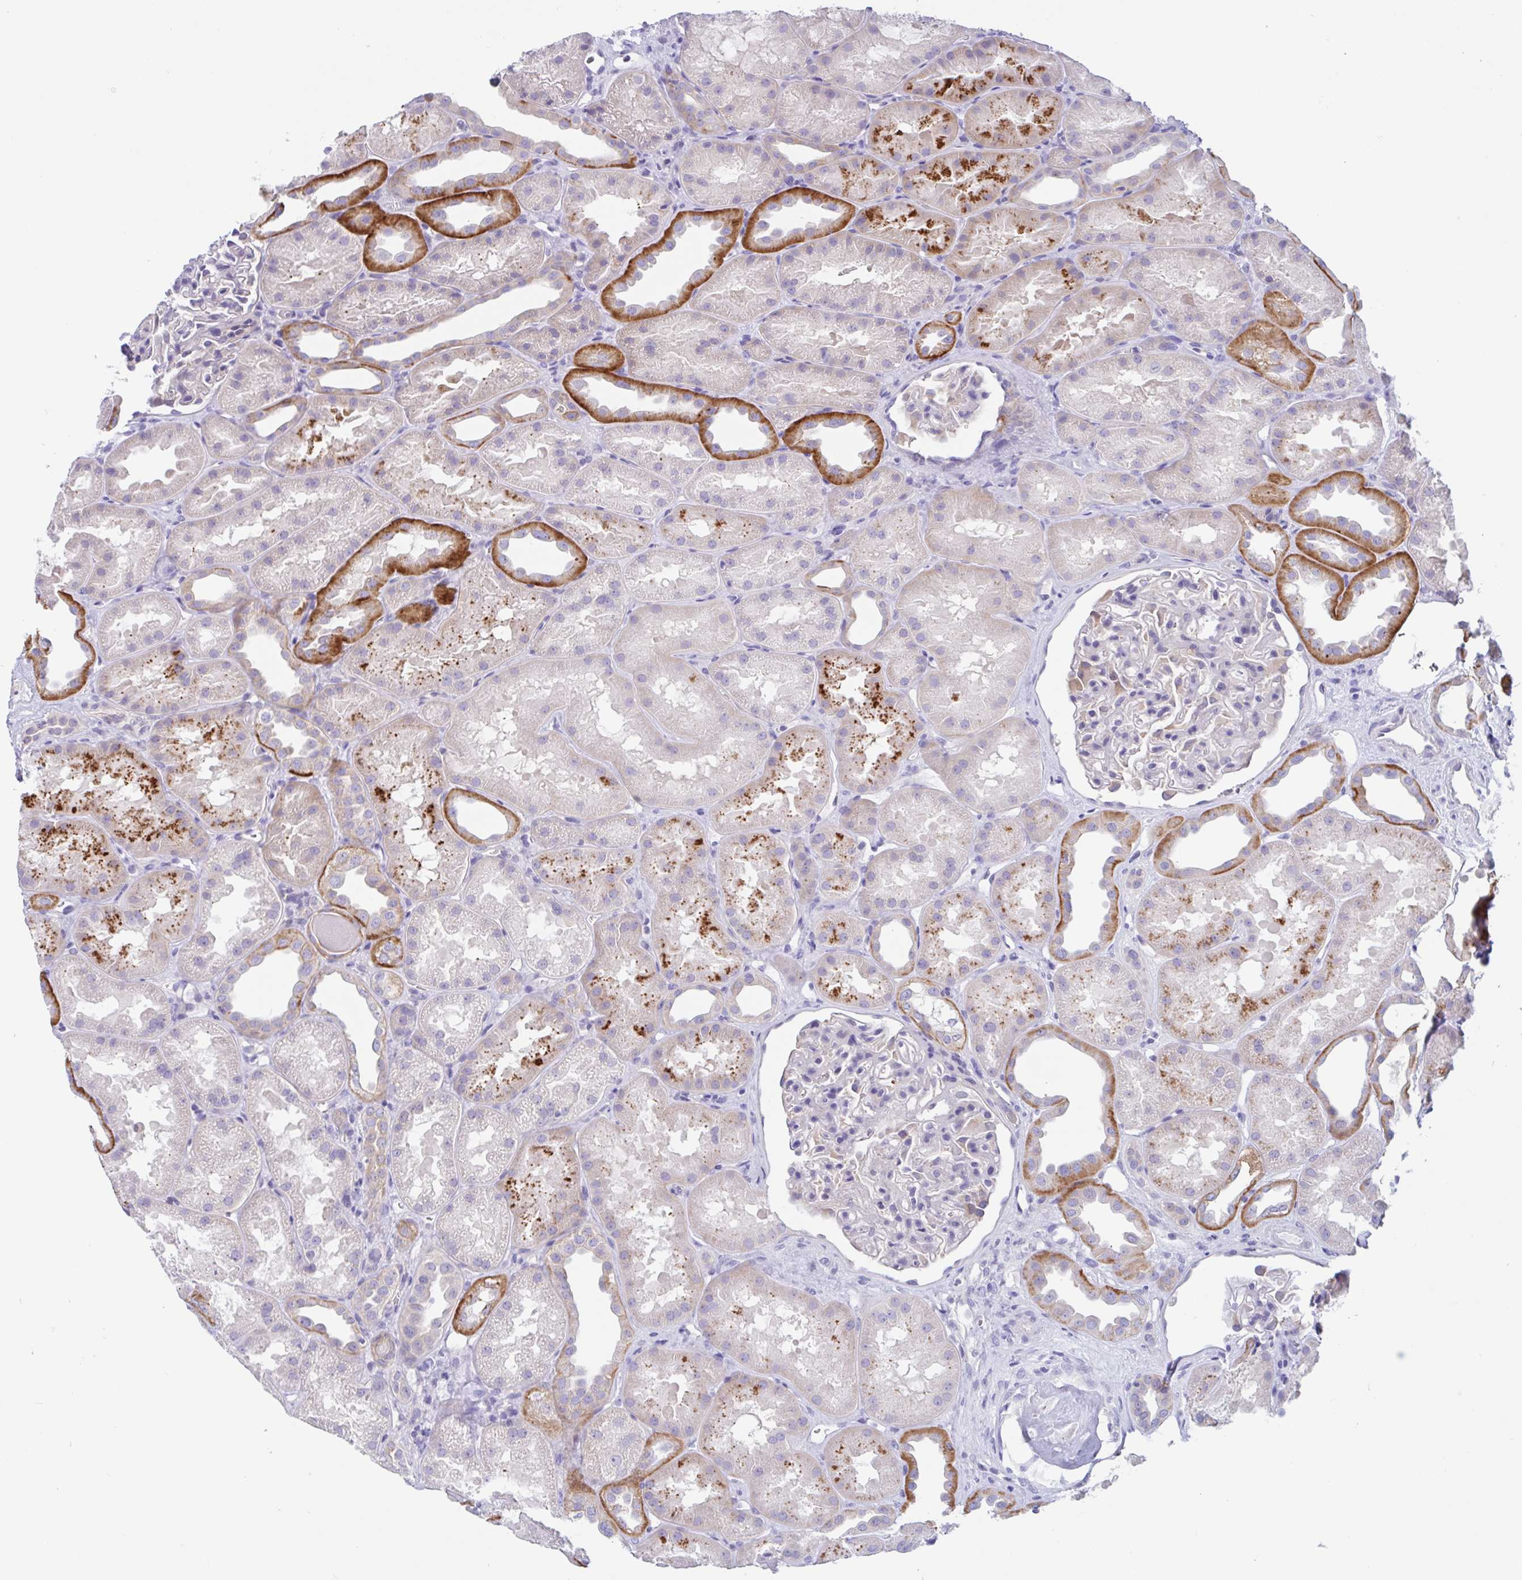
{"staining": {"intensity": "negative", "quantity": "none", "location": "none"}, "tissue": "kidney", "cell_type": "Cells in glomeruli", "image_type": "normal", "snomed": [{"axis": "morphology", "description": "Normal tissue, NOS"}, {"axis": "topography", "description": "Kidney"}], "caption": "High power microscopy photomicrograph of an immunohistochemistry histopathology image of normal kidney, revealing no significant expression in cells in glomeruli.", "gene": "OR6N2", "patient": {"sex": "male", "age": 61}}